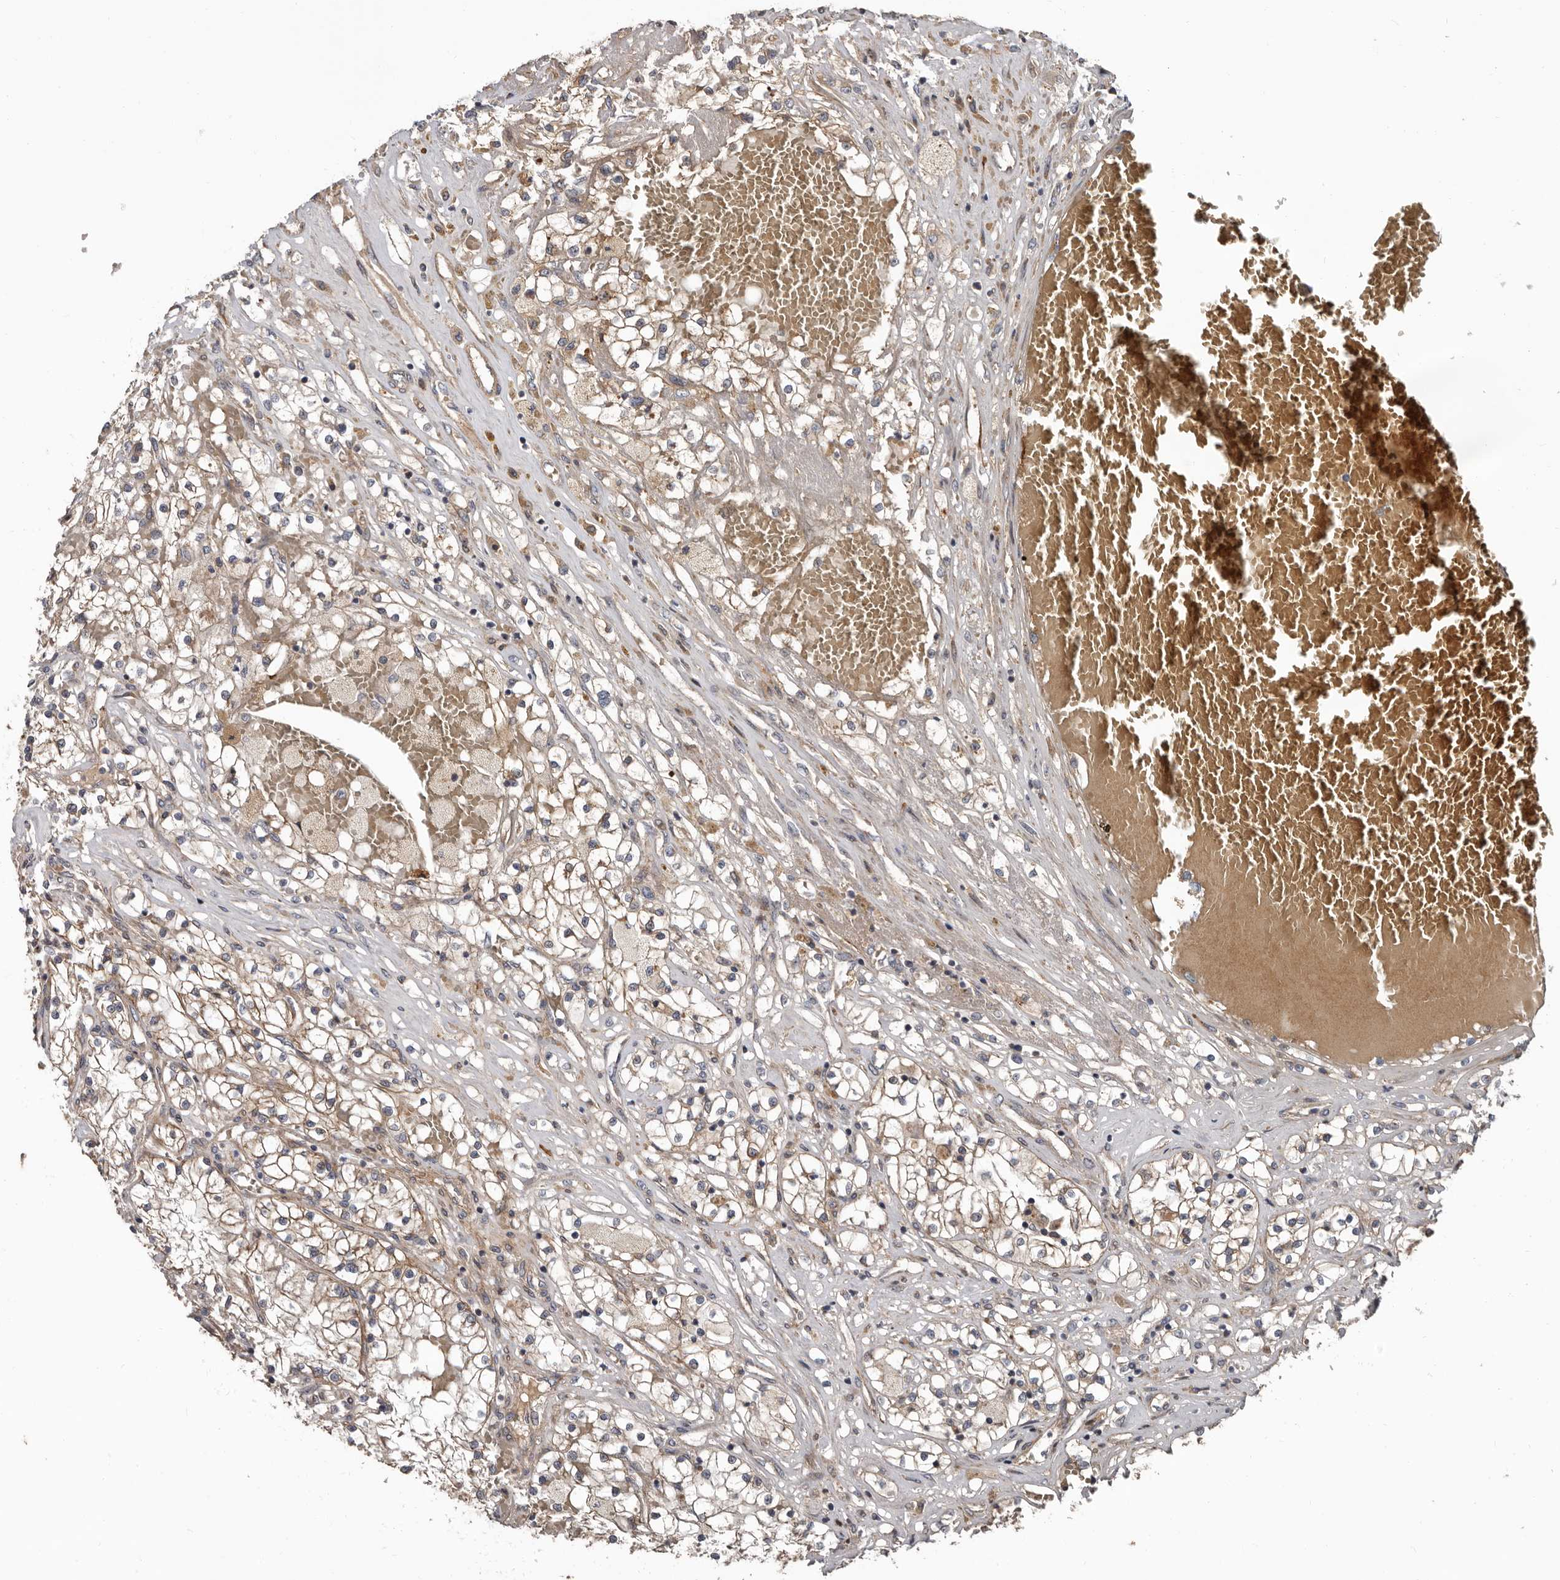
{"staining": {"intensity": "moderate", "quantity": ">75%", "location": "cytoplasmic/membranous"}, "tissue": "renal cancer", "cell_type": "Tumor cells", "image_type": "cancer", "snomed": [{"axis": "morphology", "description": "Normal tissue, NOS"}, {"axis": "morphology", "description": "Adenocarcinoma, NOS"}, {"axis": "topography", "description": "Kidney"}], "caption": "Renal cancer stained with a brown dye reveals moderate cytoplasmic/membranous positive staining in approximately >75% of tumor cells.", "gene": "ARHGEF5", "patient": {"sex": "male", "age": 68}}